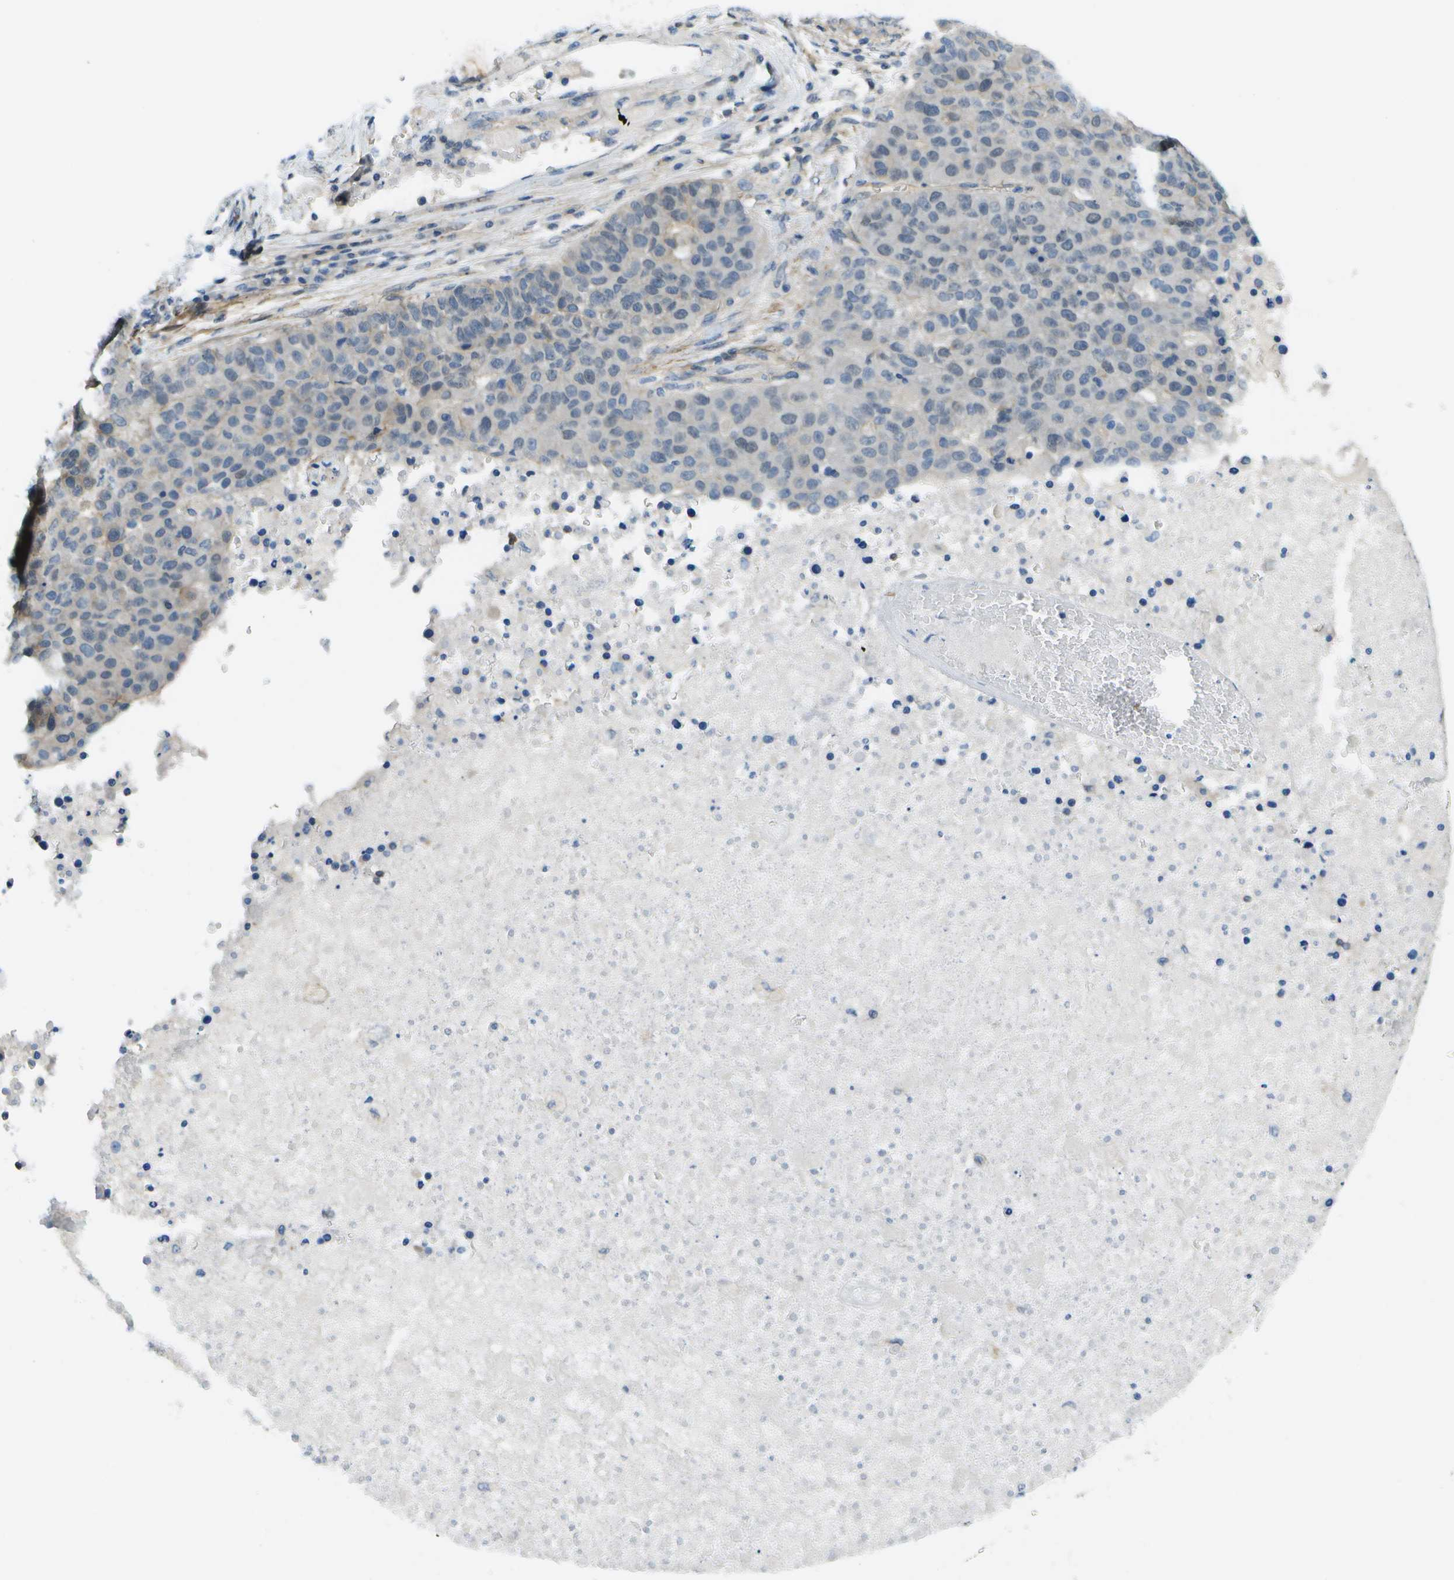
{"staining": {"intensity": "negative", "quantity": "none", "location": "none"}, "tissue": "pancreatic cancer", "cell_type": "Tumor cells", "image_type": "cancer", "snomed": [{"axis": "morphology", "description": "Adenocarcinoma, NOS"}, {"axis": "topography", "description": "Pancreas"}], "caption": "DAB (3,3'-diaminobenzidine) immunohistochemical staining of adenocarcinoma (pancreatic) demonstrates no significant positivity in tumor cells.", "gene": "KIAA0040", "patient": {"sex": "female", "age": 61}}